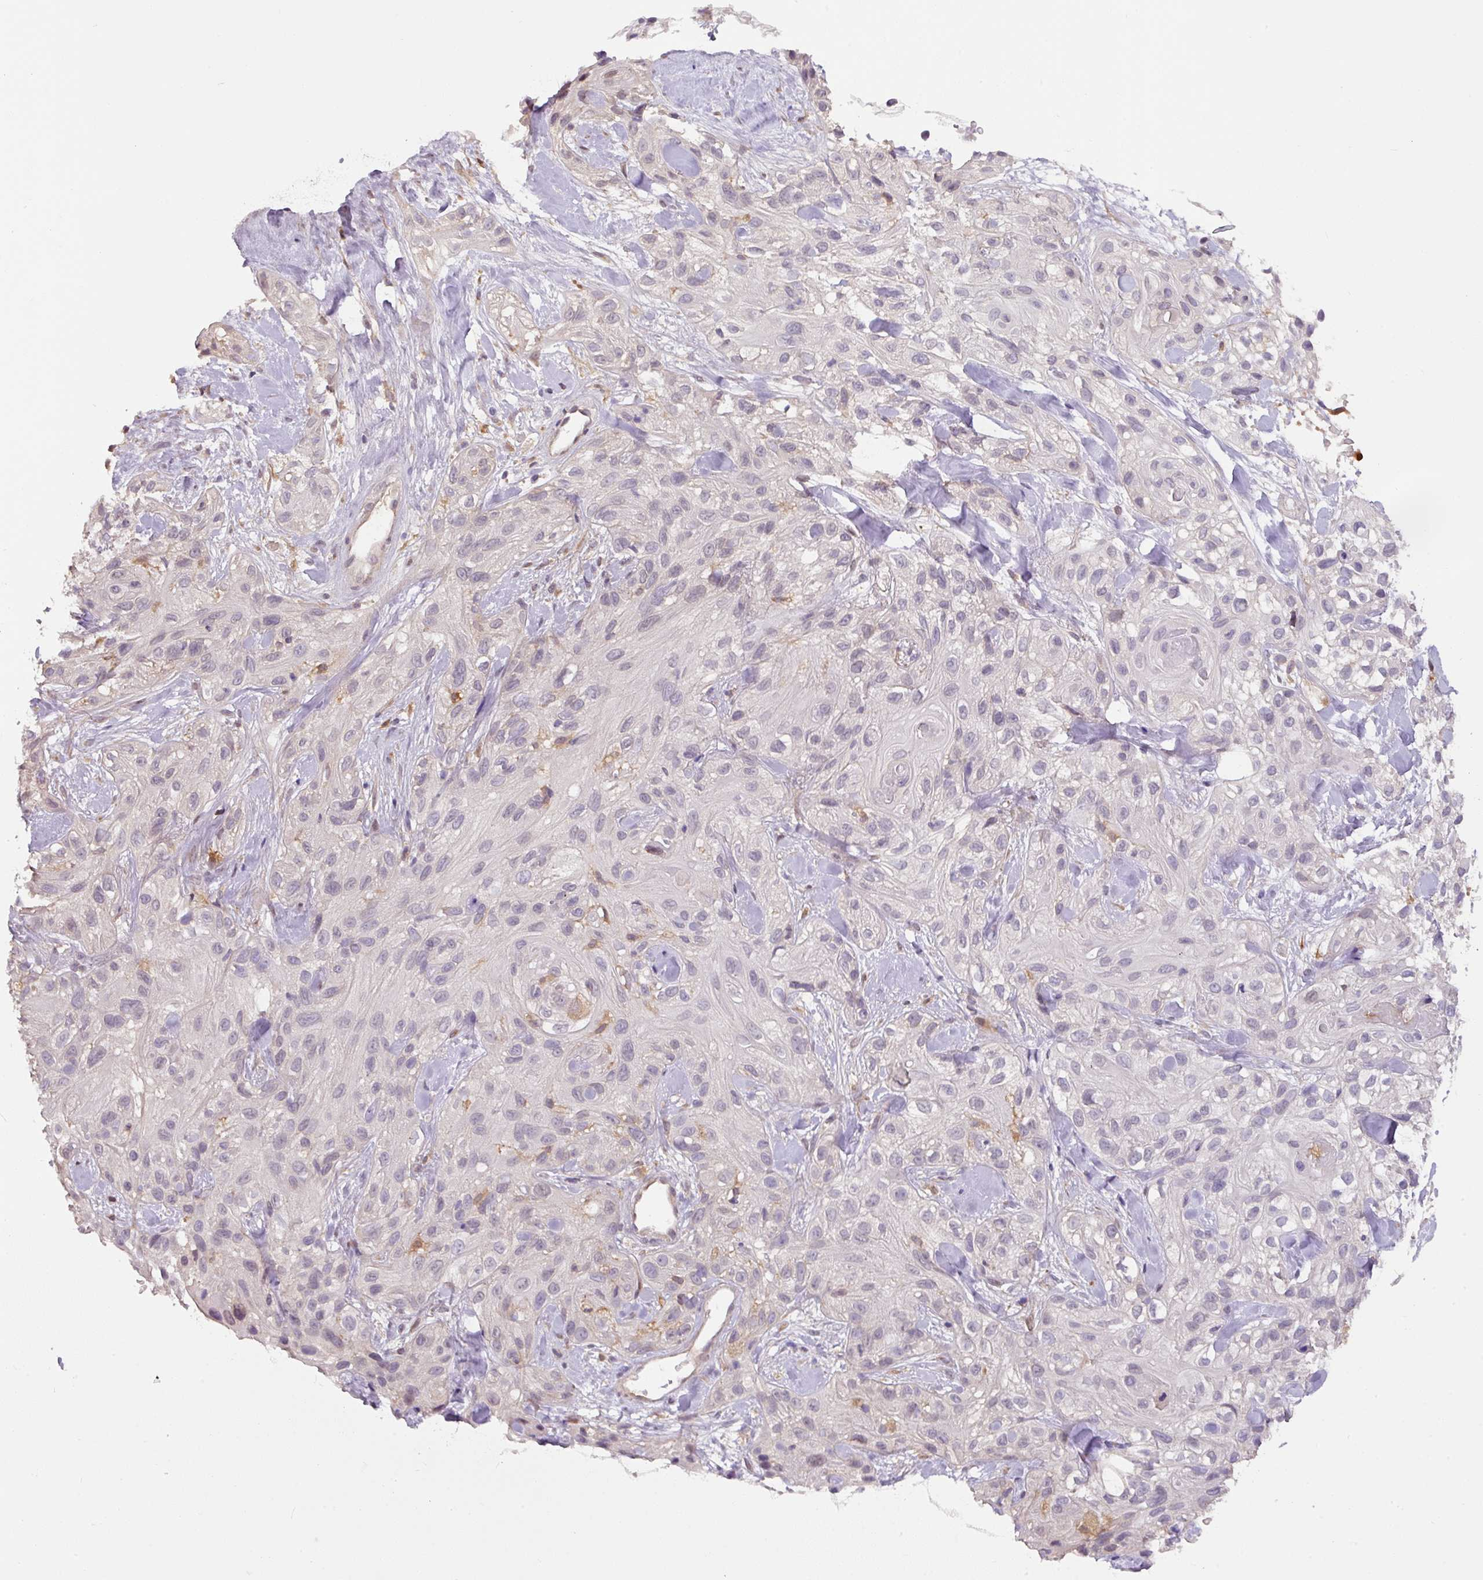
{"staining": {"intensity": "negative", "quantity": "none", "location": "none"}, "tissue": "skin cancer", "cell_type": "Tumor cells", "image_type": "cancer", "snomed": [{"axis": "morphology", "description": "Squamous cell carcinoma, NOS"}, {"axis": "topography", "description": "Skin"}], "caption": "High power microscopy micrograph of an immunohistochemistry (IHC) photomicrograph of squamous cell carcinoma (skin), revealing no significant expression in tumor cells. Nuclei are stained in blue.", "gene": "GCNT7", "patient": {"sex": "male", "age": 82}}